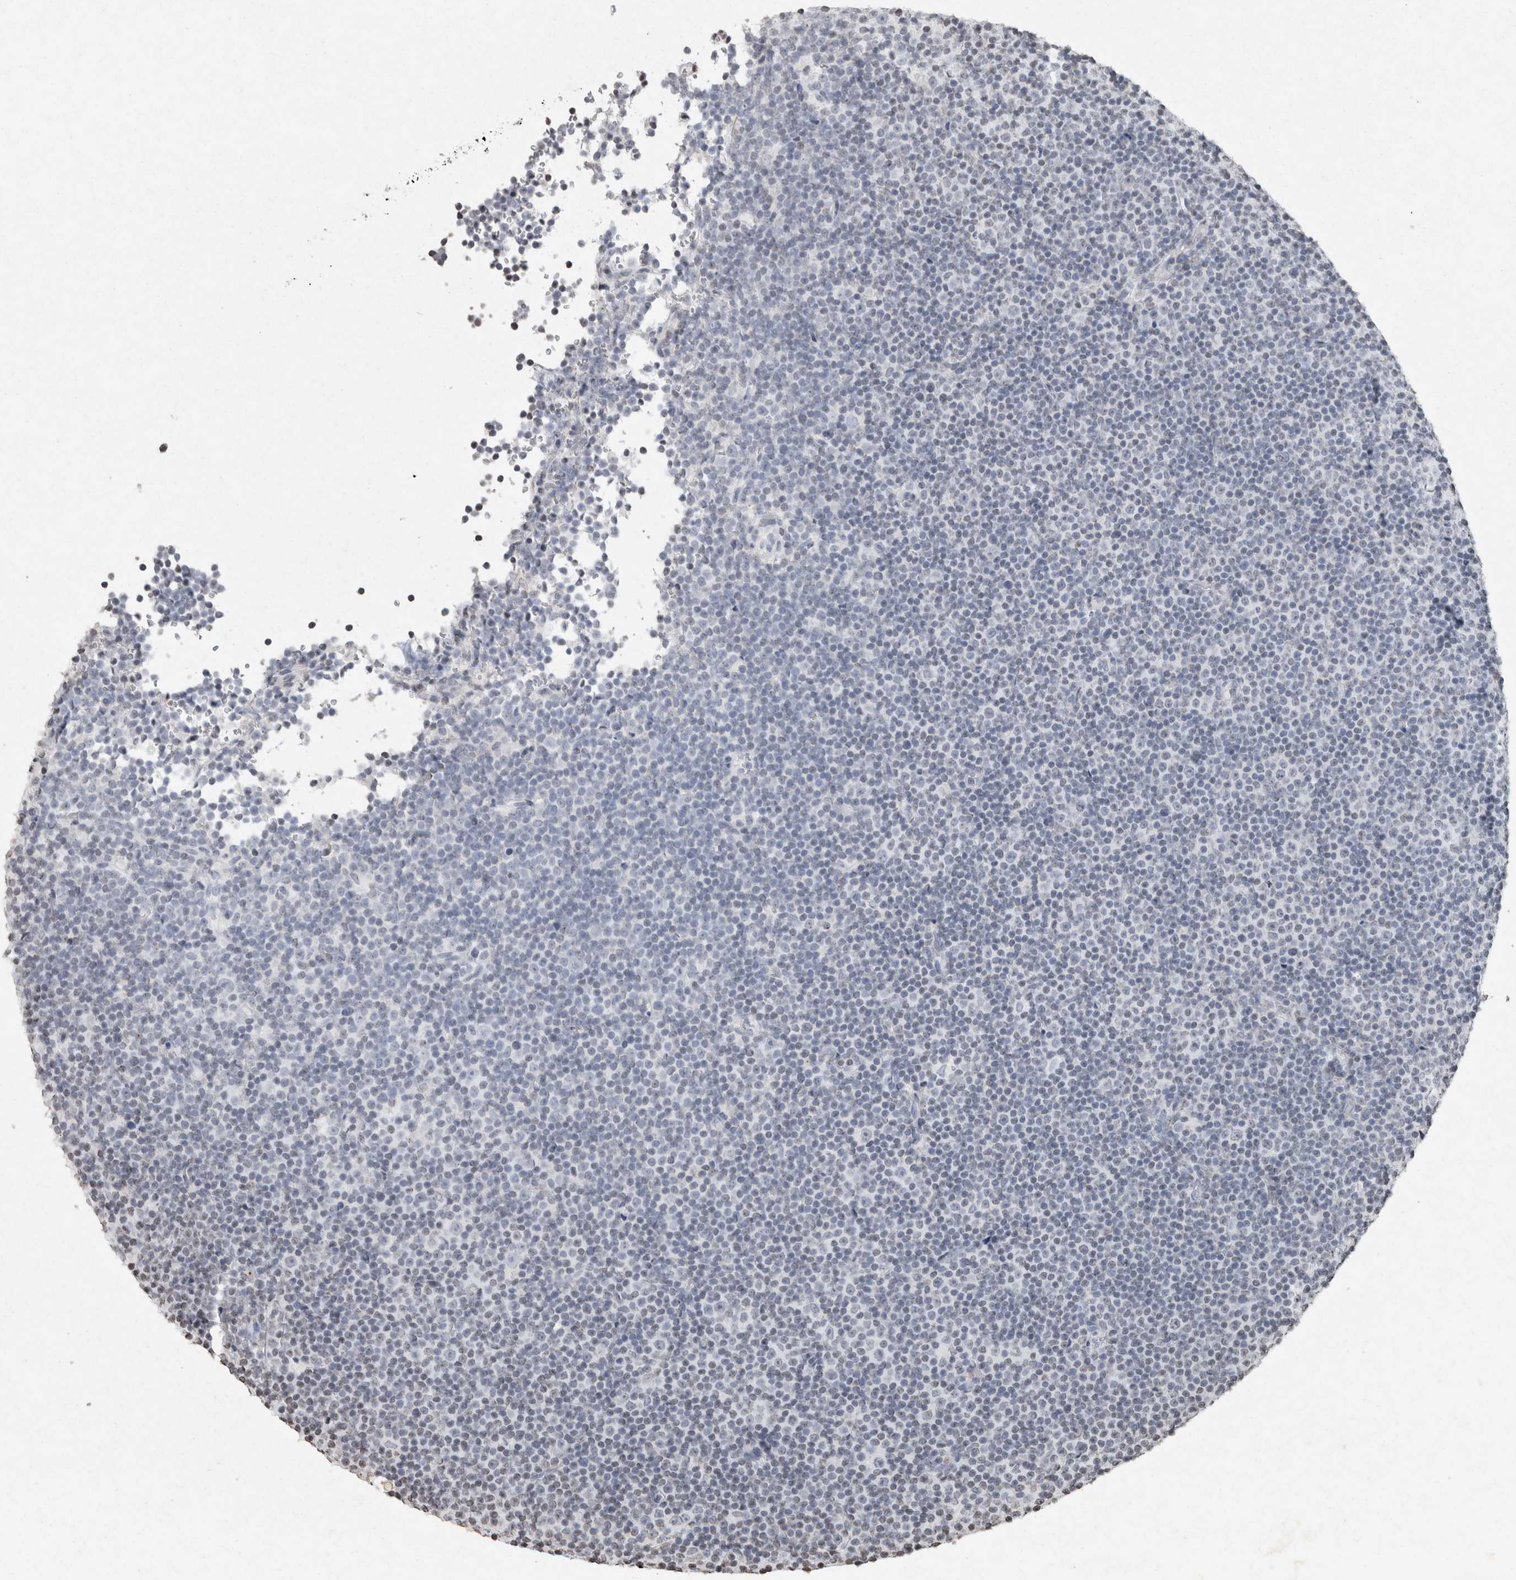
{"staining": {"intensity": "negative", "quantity": "none", "location": "none"}, "tissue": "lymphoma", "cell_type": "Tumor cells", "image_type": "cancer", "snomed": [{"axis": "morphology", "description": "Malignant lymphoma, non-Hodgkin's type, Low grade"}, {"axis": "topography", "description": "Lymph node"}], "caption": "Lymphoma was stained to show a protein in brown. There is no significant expression in tumor cells.", "gene": "CNTN1", "patient": {"sex": "female", "age": 67}}